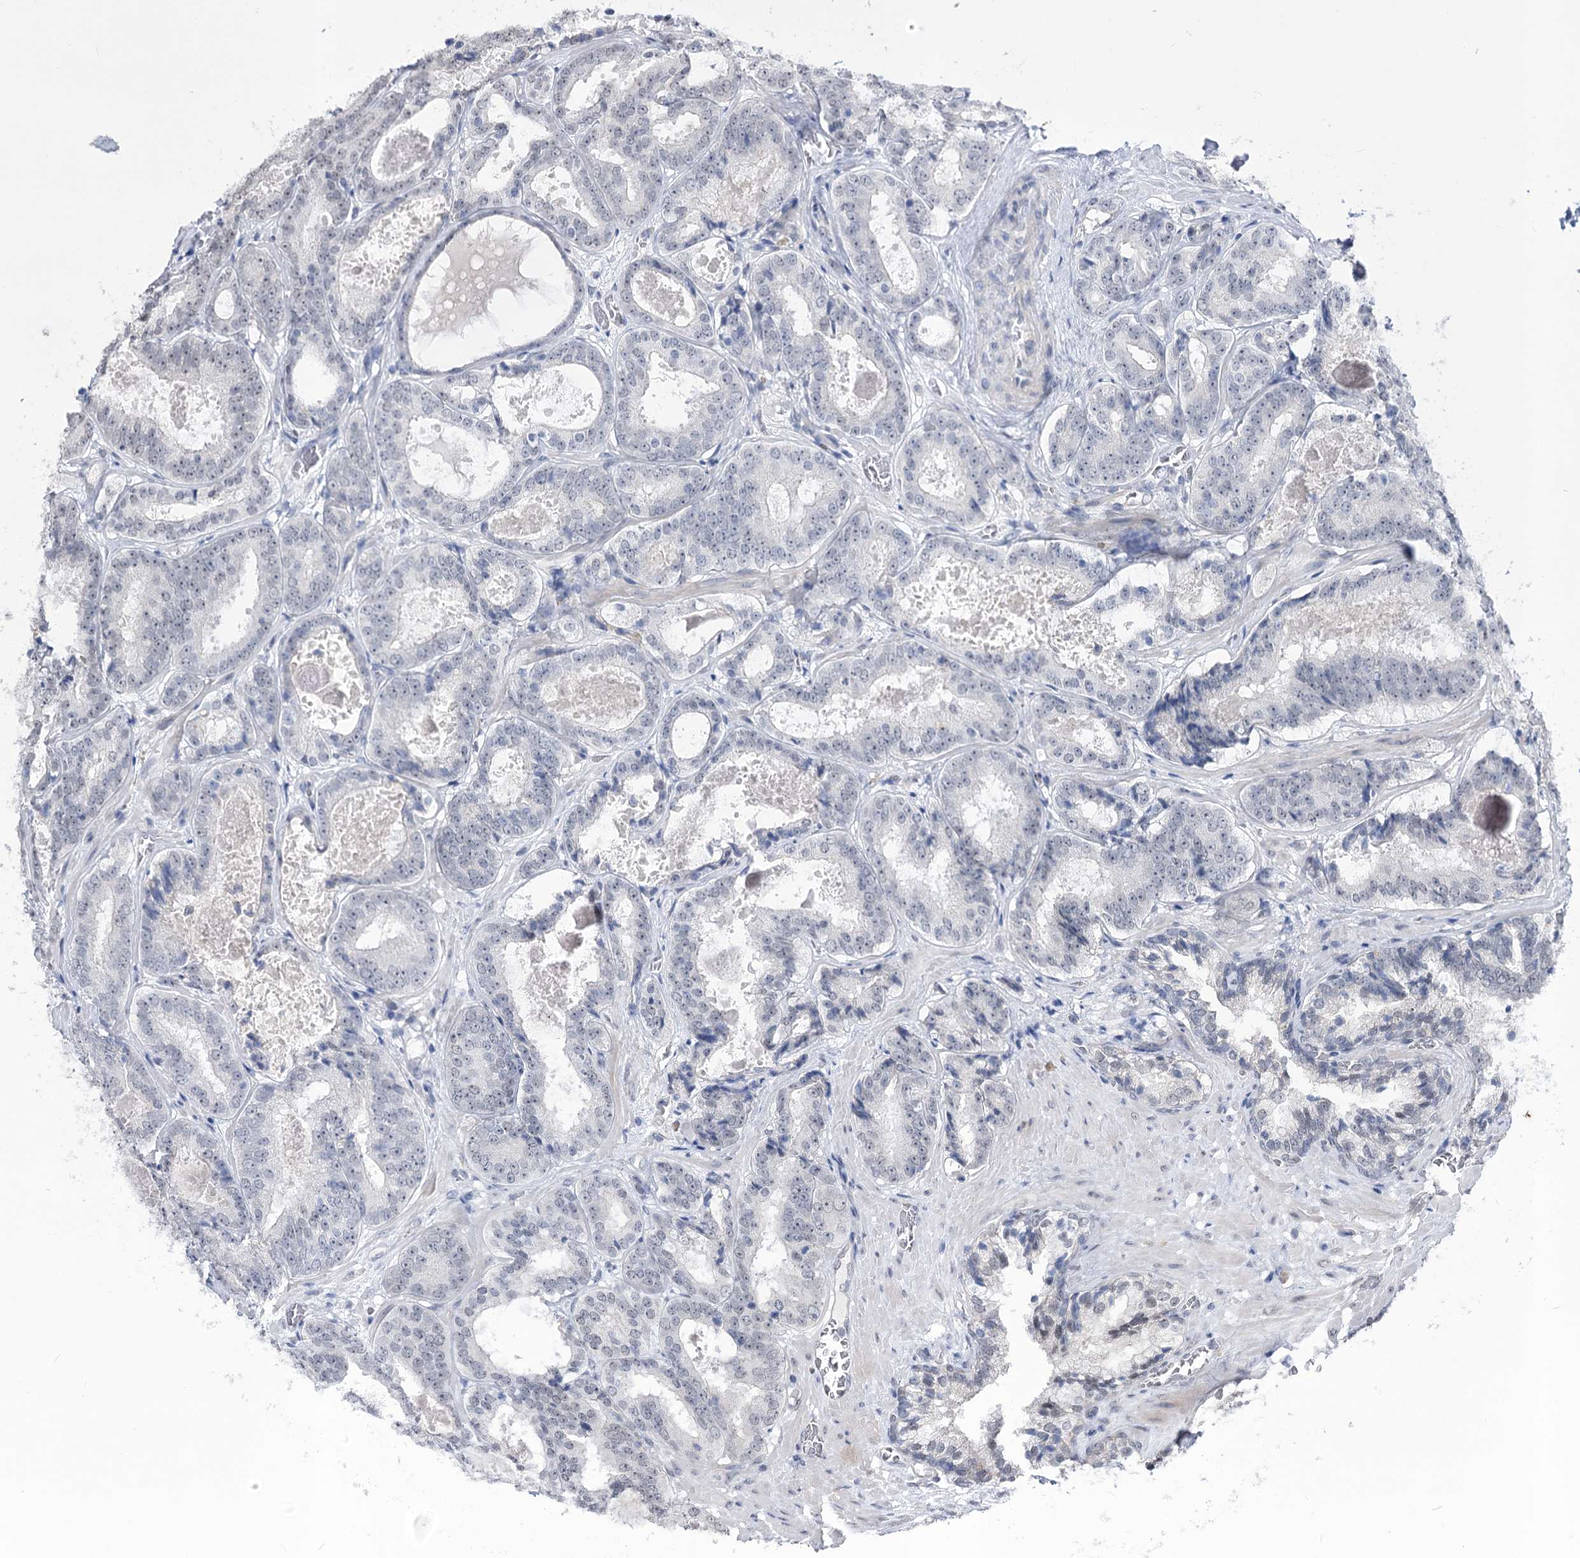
{"staining": {"intensity": "negative", "quantity": "none", "location": "none"}, "tissue": "prostate cancer", "cell_type": "Tumor cells", "image_type": "cancer", "snomed": [{"axis": "morphology", "description": "Adenocarcinoma, High grade"}, {"axis": "topography", "description": "Prostate"}], "caption": "High magnification brightfield microscopy of prostate adenocarcinoma (high-grade) stained with DAB (3,3'-diaminobenzidine) (brown) and counterstained with hematoxylin (blue): tumor cells show no significant positivity. (Stains: DAB IHC with hematoxylin counter stain, Microscopy: brightfield microscopy at high magnification).", "gene": "ATP10B", "patient": {"sex": "male", "age": 57}}